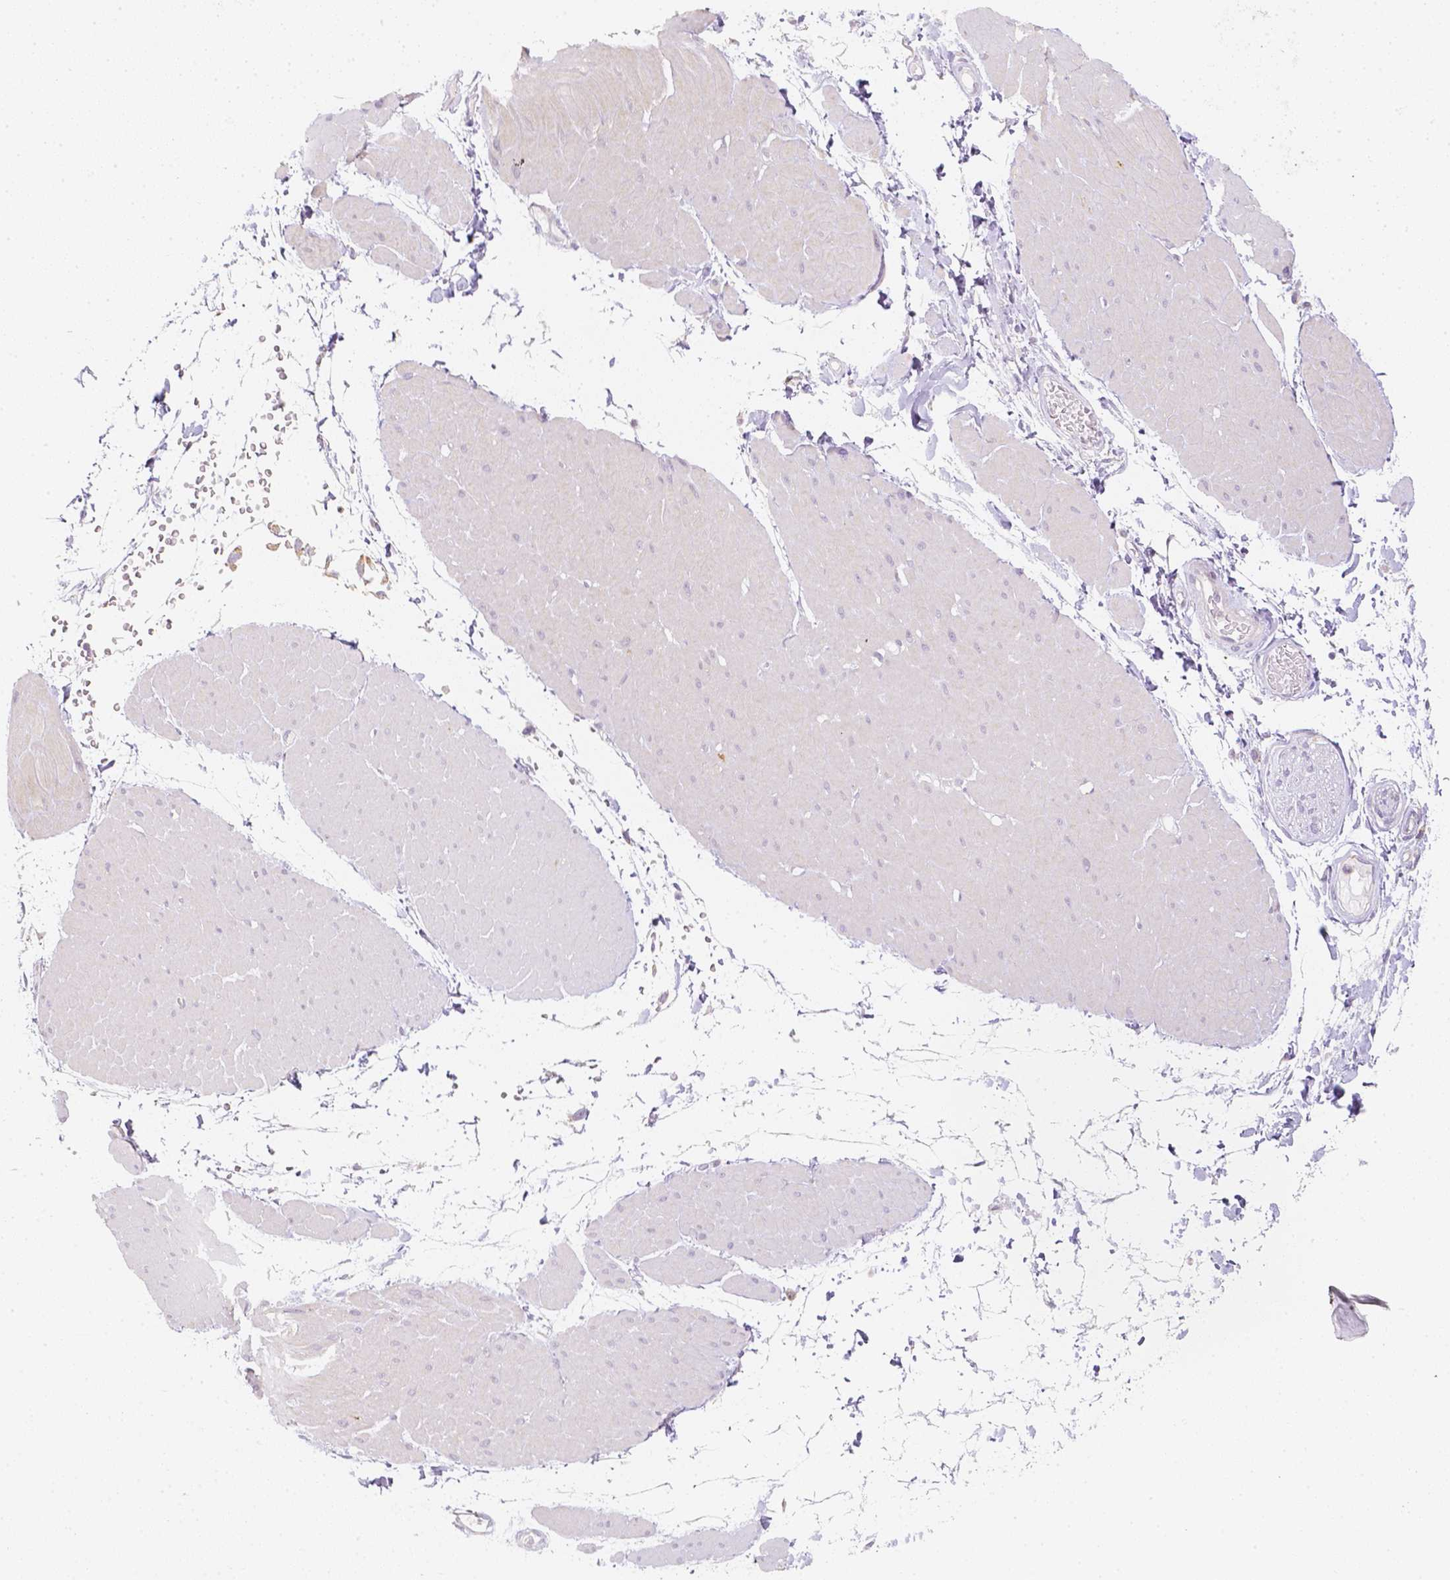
{"staining": {"intensity": "negative", "quantity": "none", "location": "none"}, "tissue": "soft tissue", "cell_type": "Fibroblasts", "image_type": "normal", "snomed": [{"axis": "morphology", "description": "Normal tissue, NOS"}, {"axis": "topography", "description": "Smooth muscle"}, {"axis": "topography", "description": "Peripheral nerve tissue"}], "caption": "Immunohistochemistry photomicrograph of normal soft tissue: soft tissue stained with DAB (3,3'-diaminobenzidine) displays no significant protein positivity in fibroblasts.", "gene": "NVL", "patient": {"sex": "male", "age": 58}}